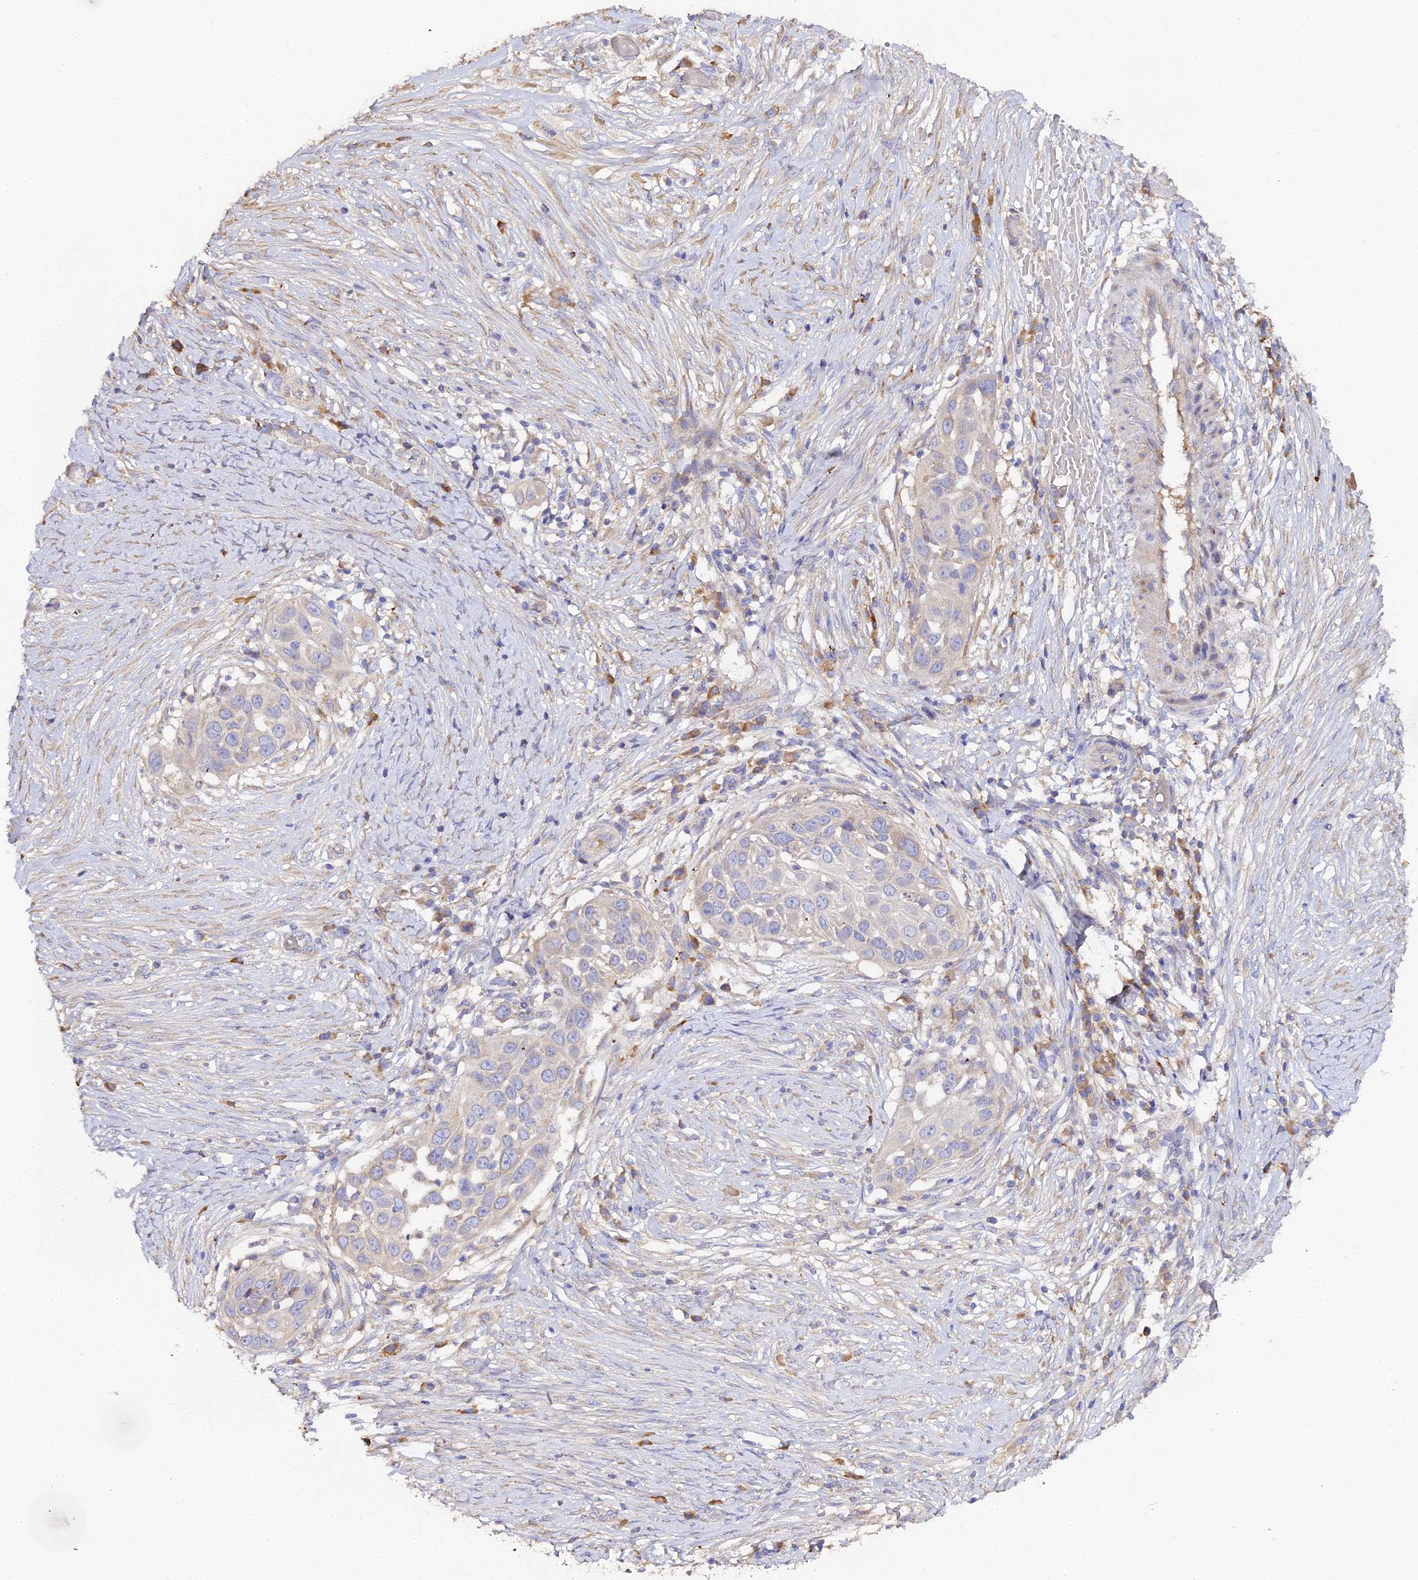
{"staining": {"intensity": "negative", "quantity": "none", "location": "none"}, "tissue": "skin cancer", "cell_type": "Tumor cells", "image_type": "cancer", "snomed": [{"axis": "morphology", "description": "Squamous cell carcinoma, NOS"}, {"axis": "topography", "description": "Skin"}], "caption": "Squamous cell carcinoma (skin) was stained to show a protein in brown. There is no significant staining in tumor cells.", "gene": "SCX", "patient": {"sex": "female", "age": 44}}